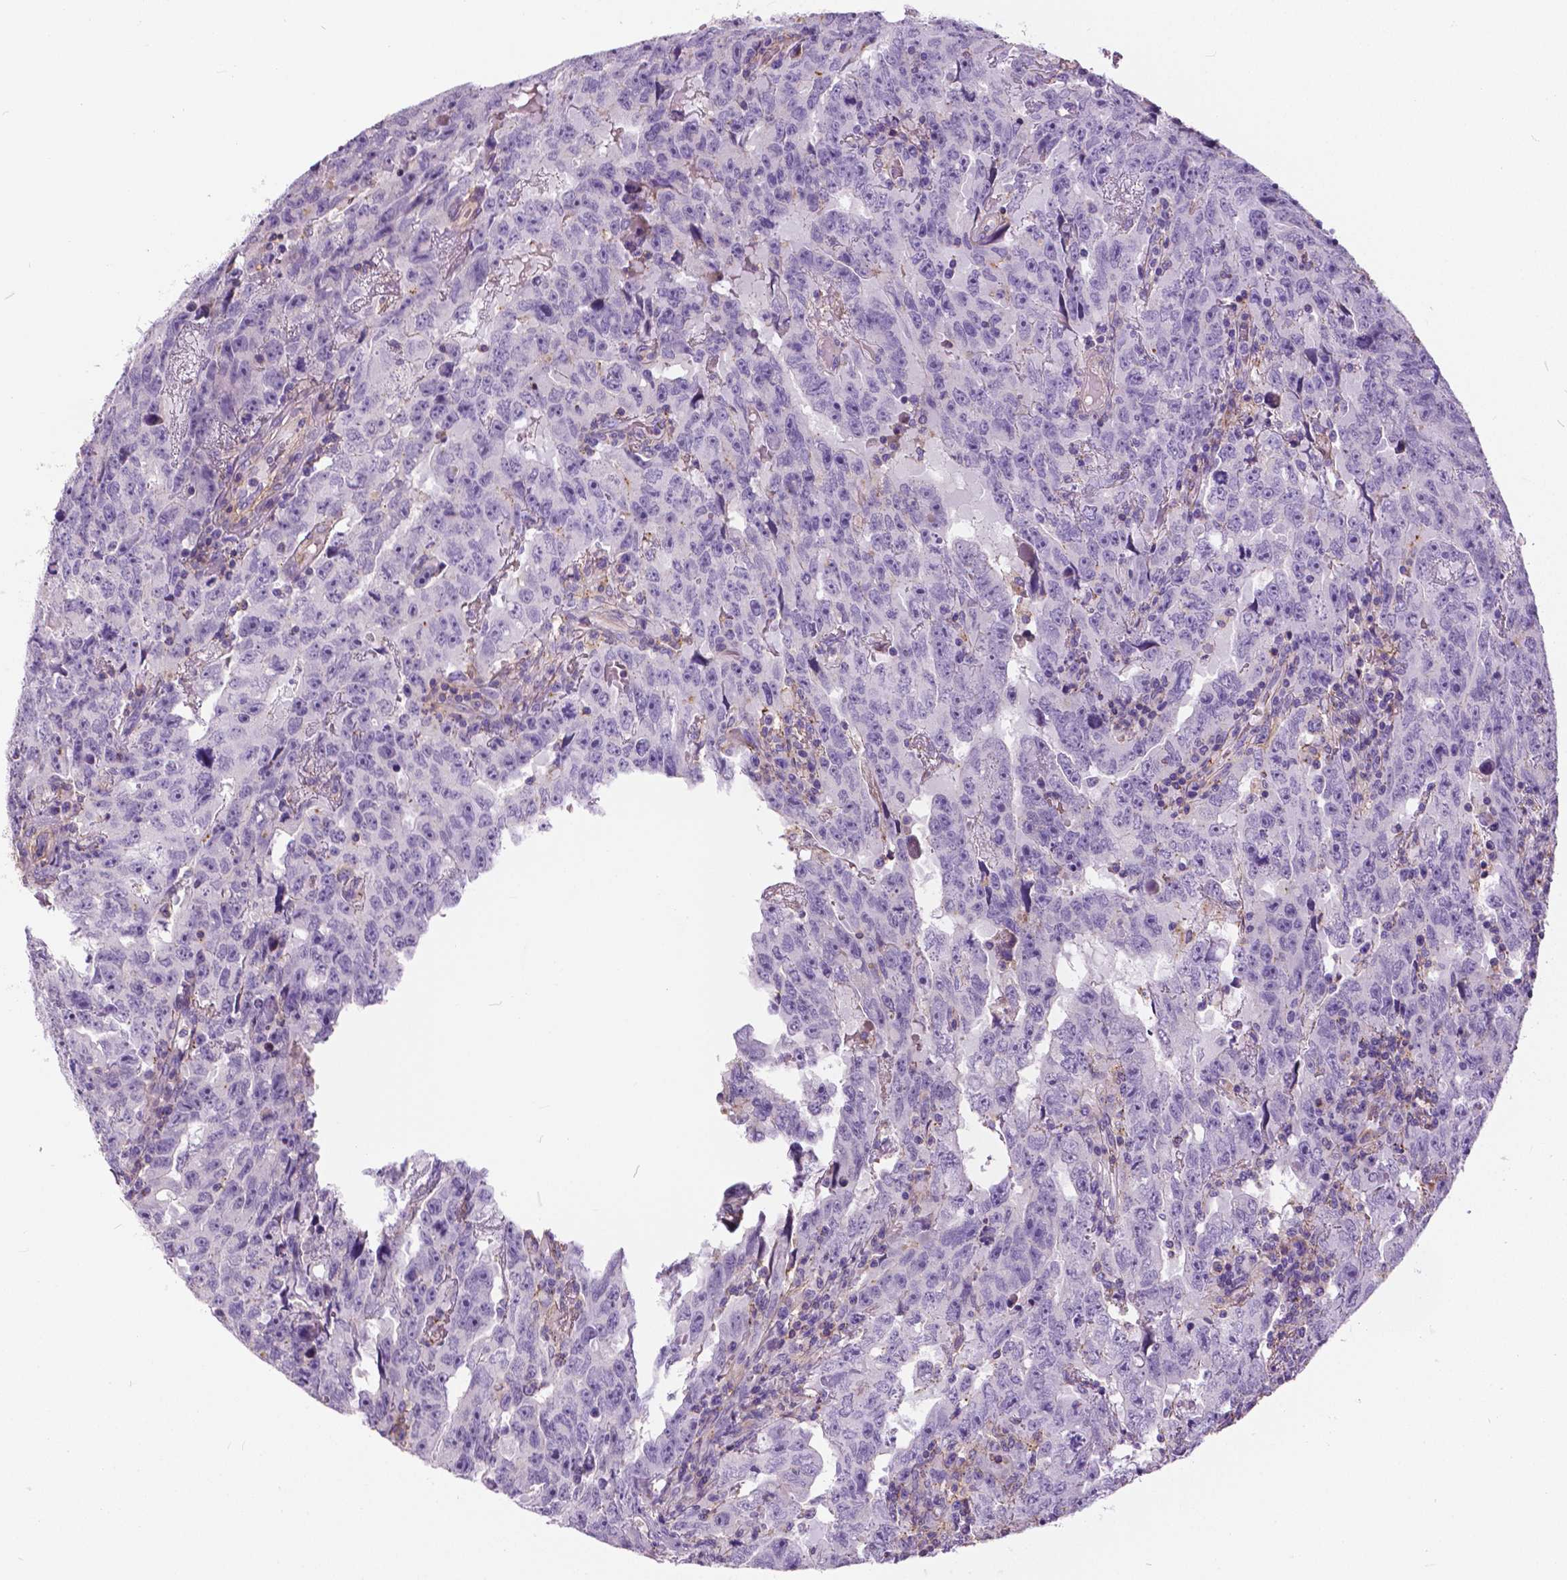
{"staining": {"intensity": "negative", "quantity": "none", "location": "none"}, "tissue": "testis cancer", "cell_type": "Tumor cells", "image_type": "cancer", "snomed": [{"axis": "morphology", "description": "Carcinoma, Embryonal, NOS"}, {"axis": "topography", "description": "Testis"}], "caption": "Tumor cells are negative for brown protein staining in testis cancer.", "gene": "ANXA13", "patient": {"sex": "male", "age": 24}}